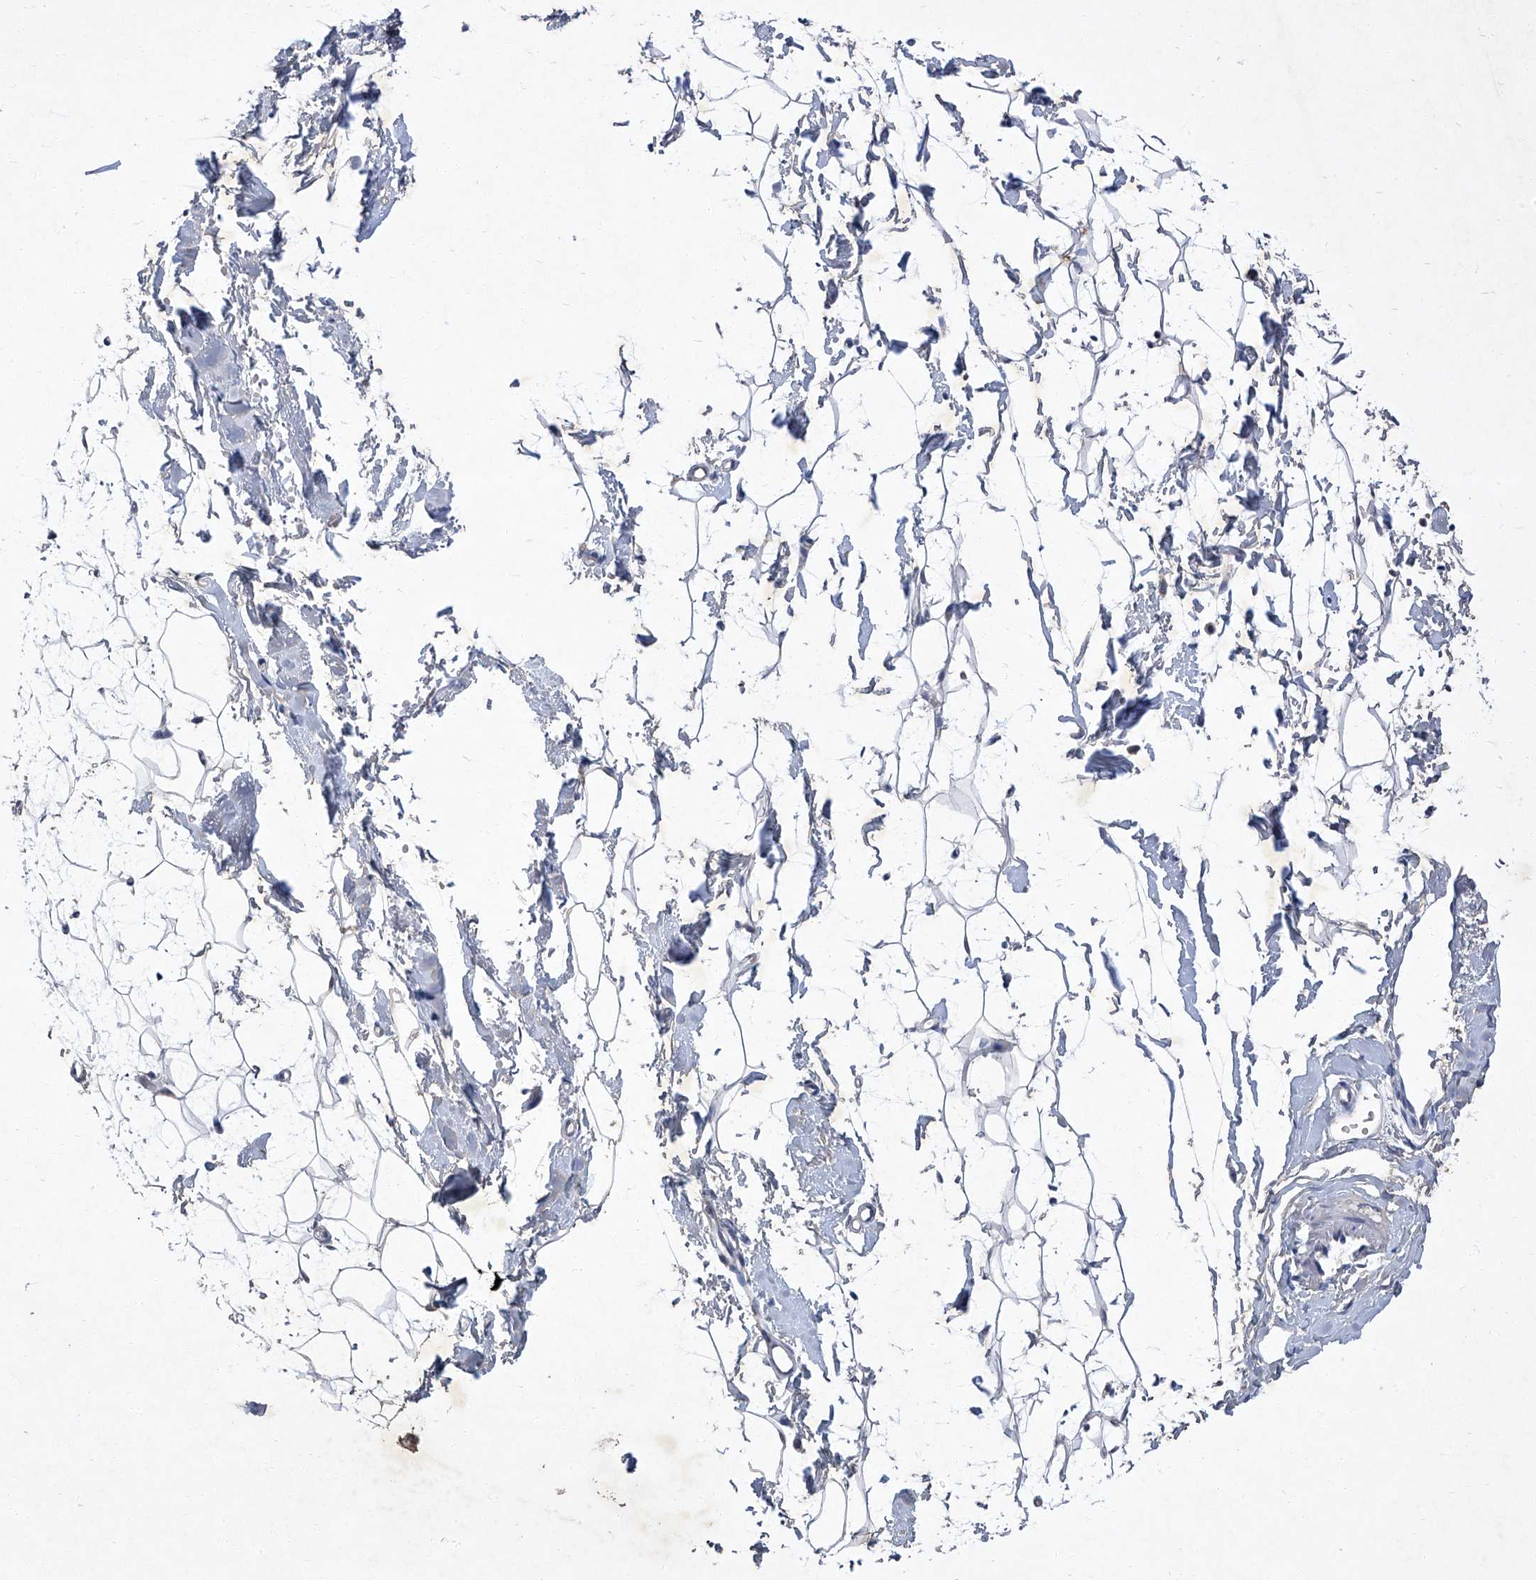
{"staining": {"intensity": "negative", "quantity": "none", "location": "none"}, "tissue": "adipose tissue", "cell_type": "Adipocytes", "image_type": "normal", "snomed": [{"axis": "morphology", "description": "Normal tissue, NOS"}, {"axis": "topography", "description": "Breast"}], "caption": "This is an immunohistochemistry (IHC) micrograph of benign human adipose tissue. There is no positivity in adipocytes.", "gene": "SBK2", "patient": {"sex": "female", "age": 23}}